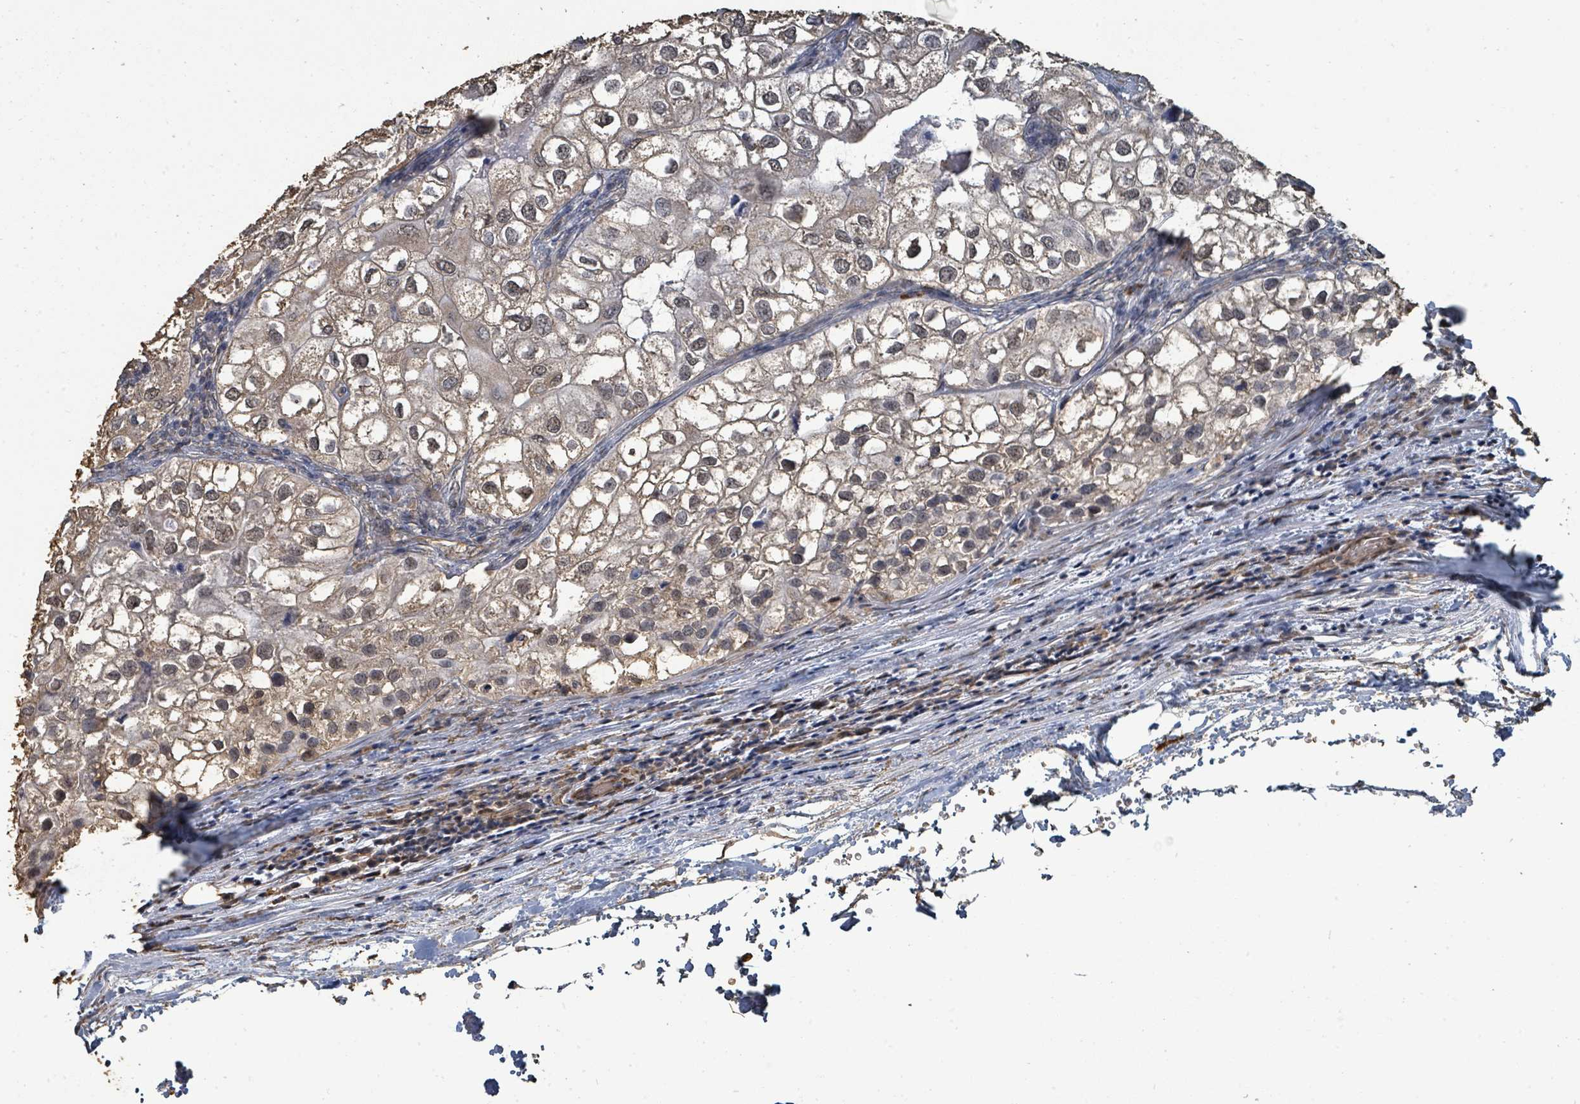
{"staining": {"intensity": "weak", "quantity": "<25%", "location": "cytoplasmic/membranous,nuclear"}, "tissue": "urothelial cancer", "cell_type": "Tumor cells", "image_type": "cancer", "snomed": [{"axis": "morphology", "description": "Urothelial carcinoma, High grade"}, {"axis": "topography", "description": "Urinary bladder"}], "caption": "This is an immunohistochemistry histopathology image of human urothelial cancer. There is no expression in tumor cells.", "gene": "C6orf52", "patient": {"sex": "male", "age": 64}}